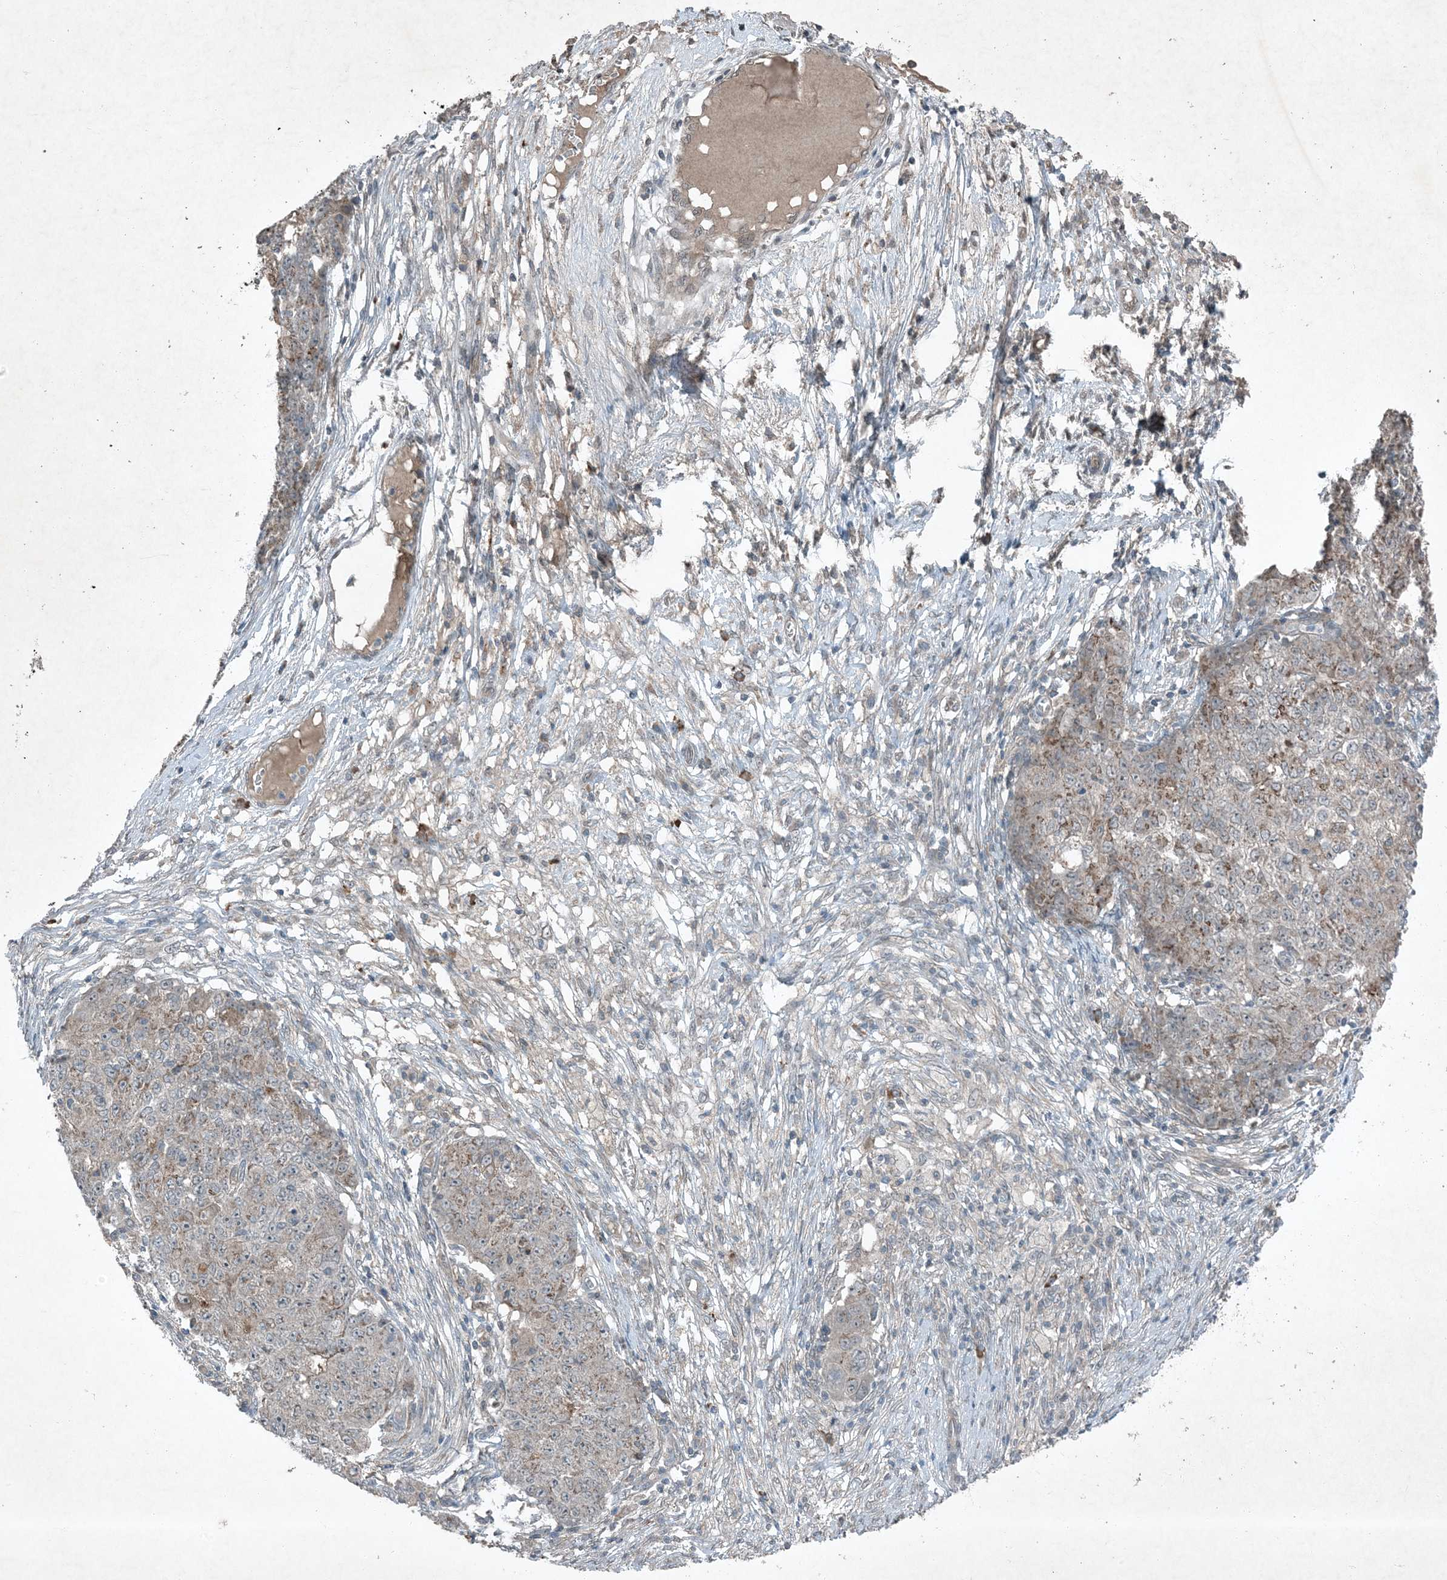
{"staining": {"intensity": "weak", "quantity": "<25%", "location": "cytoplasmic/membranous"}, "tissue": "ovarian cancer", "cell_type": "Tumor cells", "image_type": "cancer", "snomed": [{"axis": "morphology", "description": "Carcinoma, endometroid"}, {"axis": "topography", "description": "Ovary"}], "caption": "IHC photomicrograph of neoplastic tissue: human ovarian cancer stained with DAB (3,3'-diaminobenzidine) shows no significant protein staining in tumor cells.", "gene": "MDN1", "patient": {"sex": "female", "age": 42}}